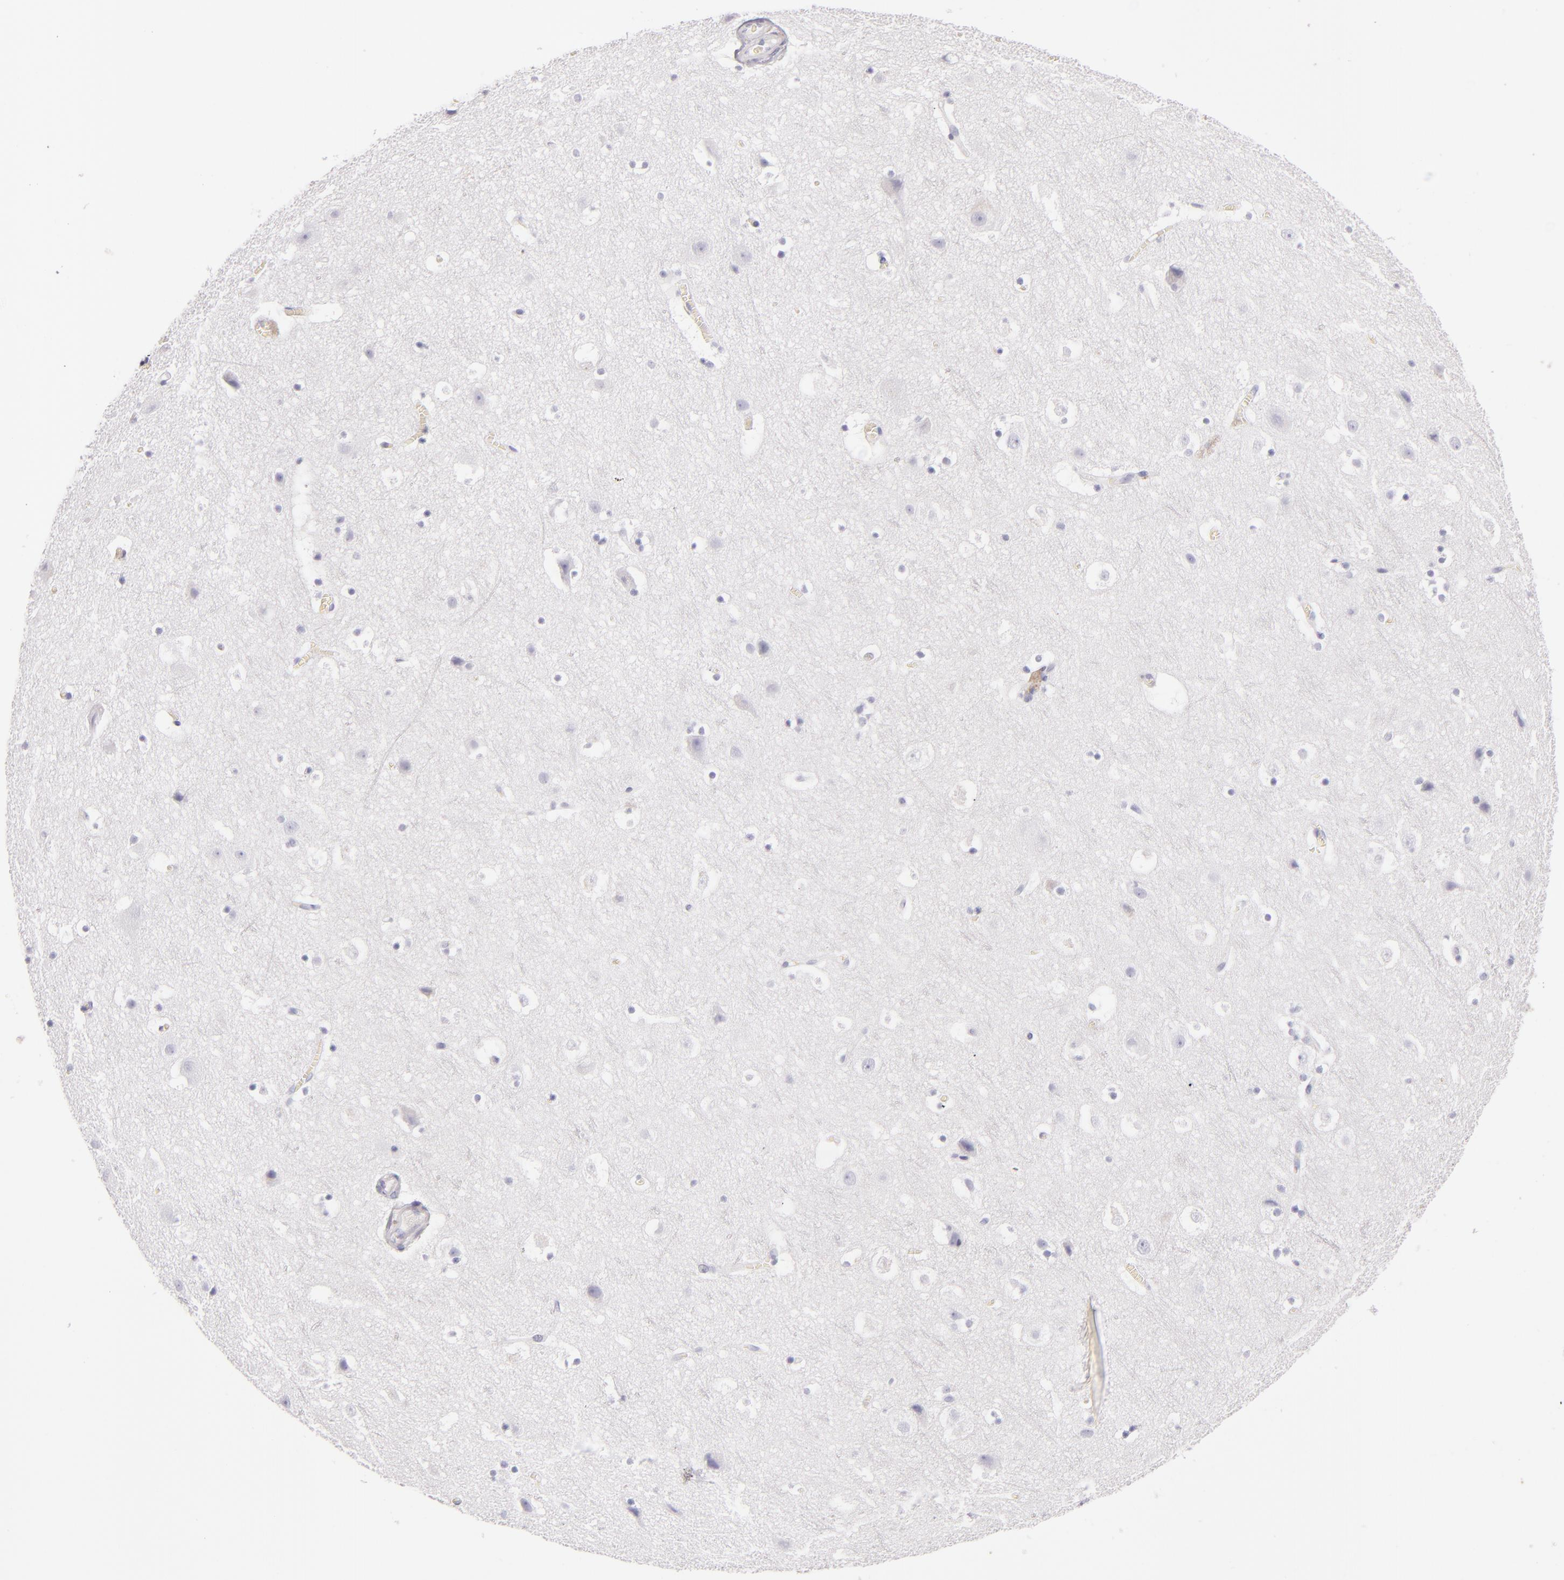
{"staining": {"intensity": "negative", "quantity": "none", "location": "none"}, "tissue": "cerebral cortex", "cell_type": "Endothelial cells", "image_type": "normal", "snomed": [{"axis": "morphology", "description": "Normal tissue, NOS"}, {"axis": "topography", "description": "Cerebral cortex"}], "caption": "Immunohistochemistry (IHC) of benign human cerebral cortex shows no expression in endothelial cells.", "gene": "FABP1", "patient": {"sex": "male", "age": 45}}